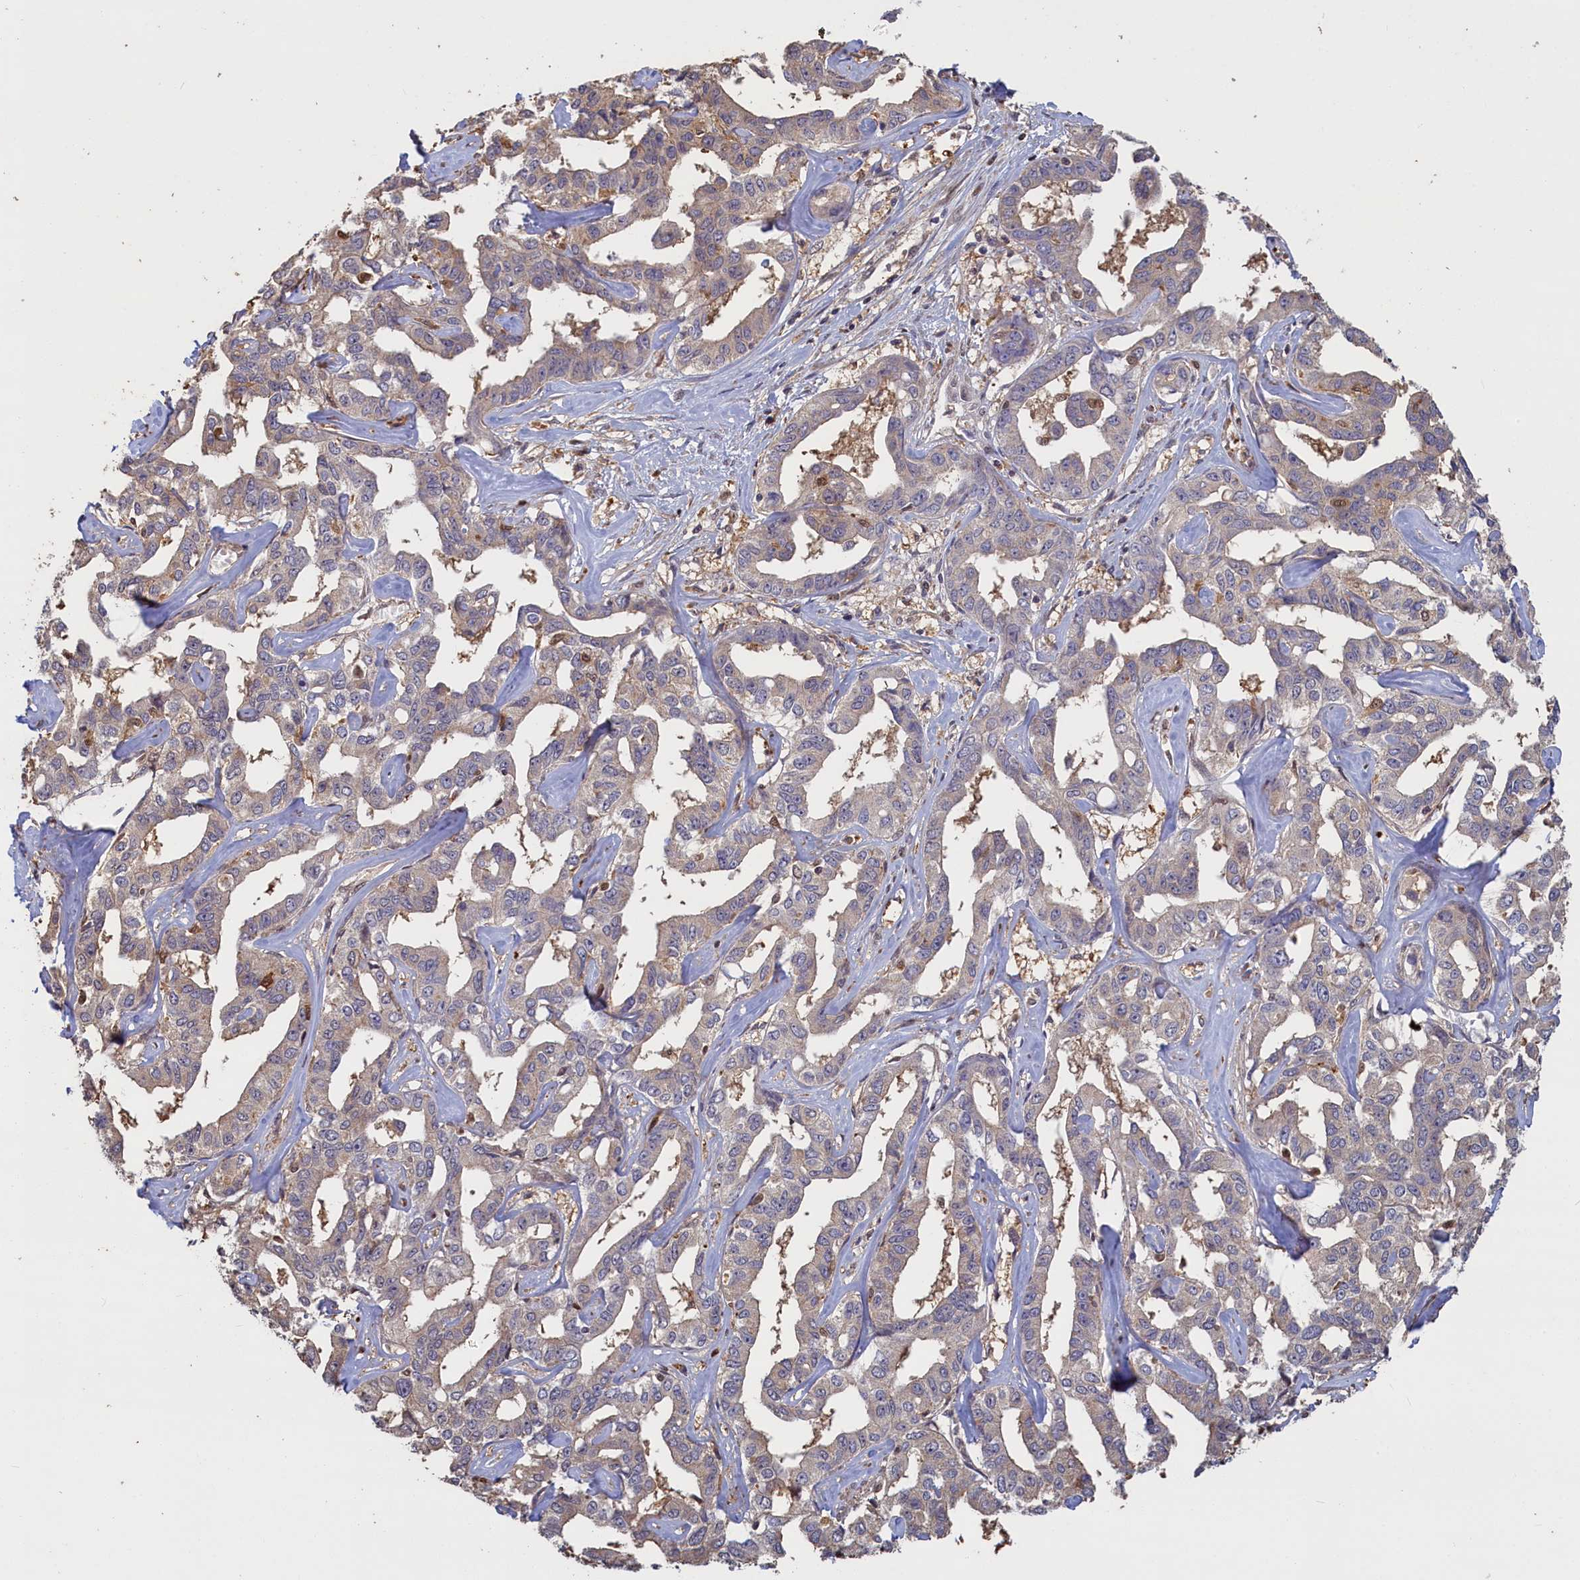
{"staining": {"intensity": "weak", "quantity": "<25%", "location": "cytoplasmic/membranous"}, "tissue": "liver cancer", "cell_type": "Tumor cells", "image_type": "cancer", "snomed": [{"axis": "morphology", "description": "Cholangiocarcinoma"}, {"axis": "topography", "description": "Liver"}], "caption": "Human liver cholangiocarcinoma stained for a protein using immunohistochemistry (IHC) displays no expression in tumor cells.", "gene": "UCHL3", "patient": {"sex": "male", "age": 59}}